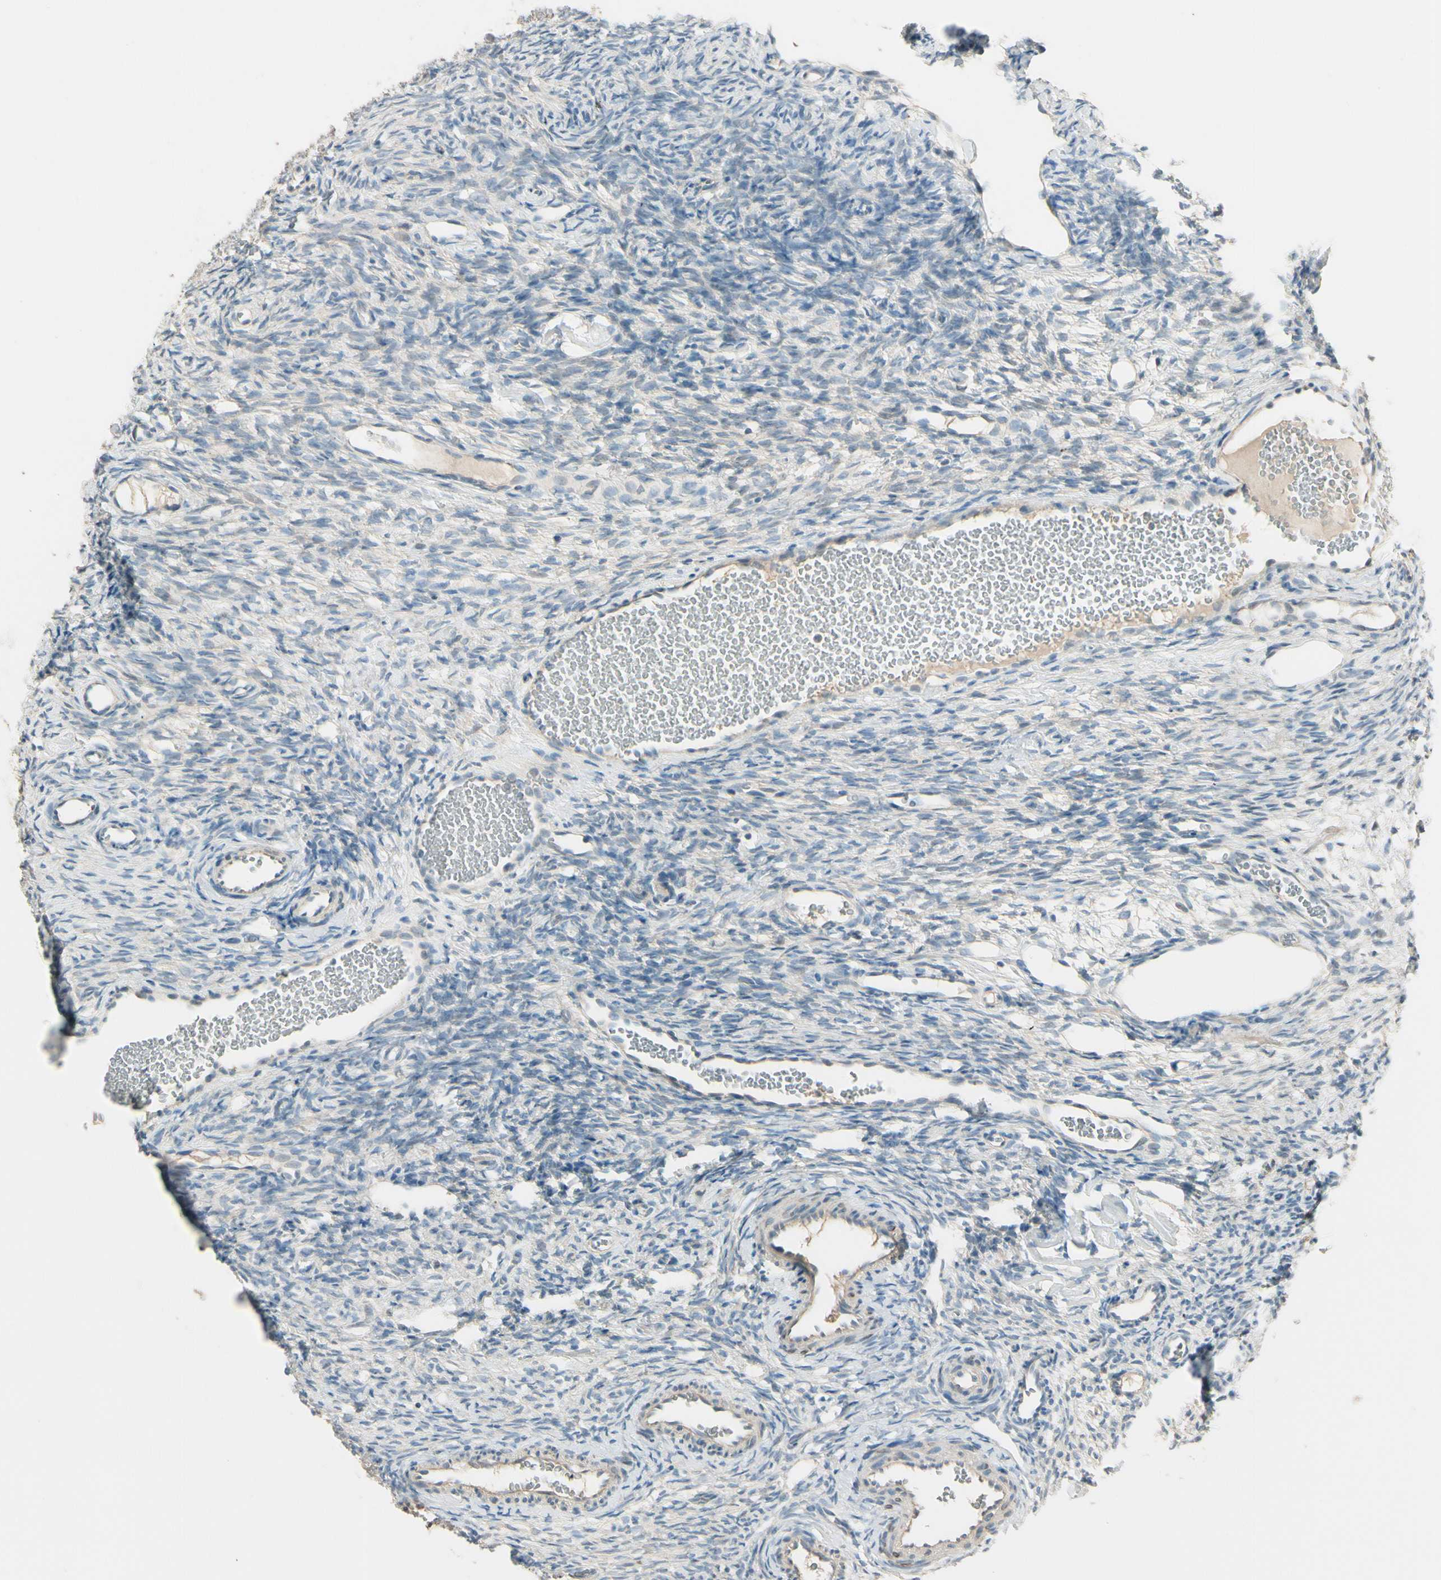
{"staining": {"intensity": "weak", "quantity": "<25%", "location": "cytoplasmic/membranous"}, "tissue": "ovary", "cell_type": "Ovarian stroma cells", "image_type": "normal", "snomed": [{"axis": "morphology", "description": "Normal tissue, NOS"}, {"axis": "topography", "description": "Ovary"}], "caption": "Benign ovary was stained to show a protein in brown. There is no significant expression in ovarian stroma cells.", "gene": "PLXNA1", "patient": {"sex": "female", "age": 35}}